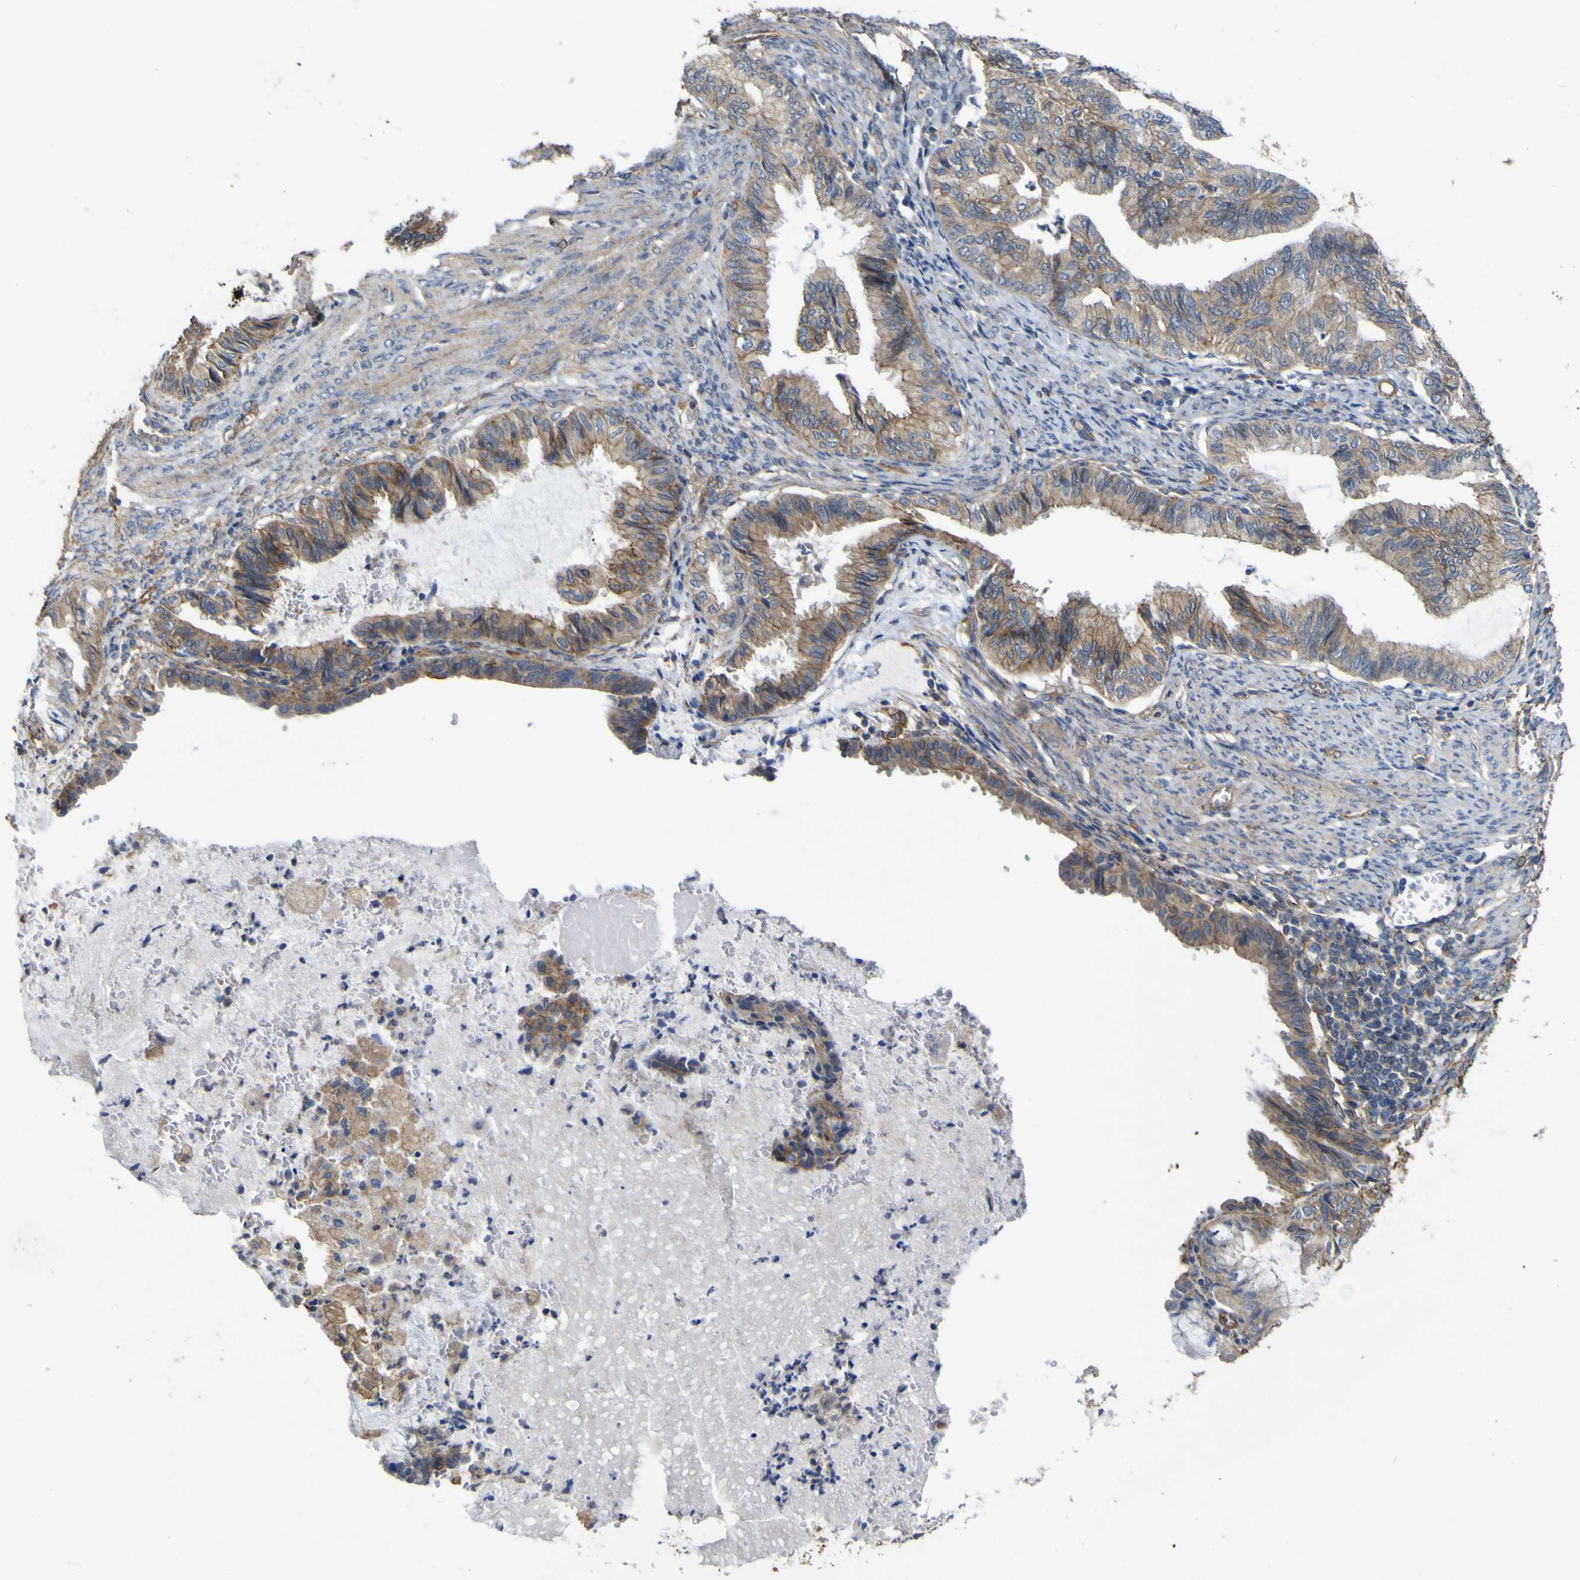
{"staining": {"intensity": "moderate", "quantity": ">75%", "location": "cytoplasmic/membranous"}, "tissue": "endometrial cancer", "cell_type": "Tumor cells", "image_type": "cancer", "snomed": [{"axis": "morphology", "description": "Adenocarcinoma, NOS"}, {"axis": "topography", "description": "Endometrium"}], "caption": "There is medium levels of moderate cytoplasmic/membranous expression in tumor cells of adenocarcinoma (endometrial), as demonstrated by immunohistochemical staining (brown color).", "gene": "TNFSF15", "patient": {"sex": "female", "age": 86}}